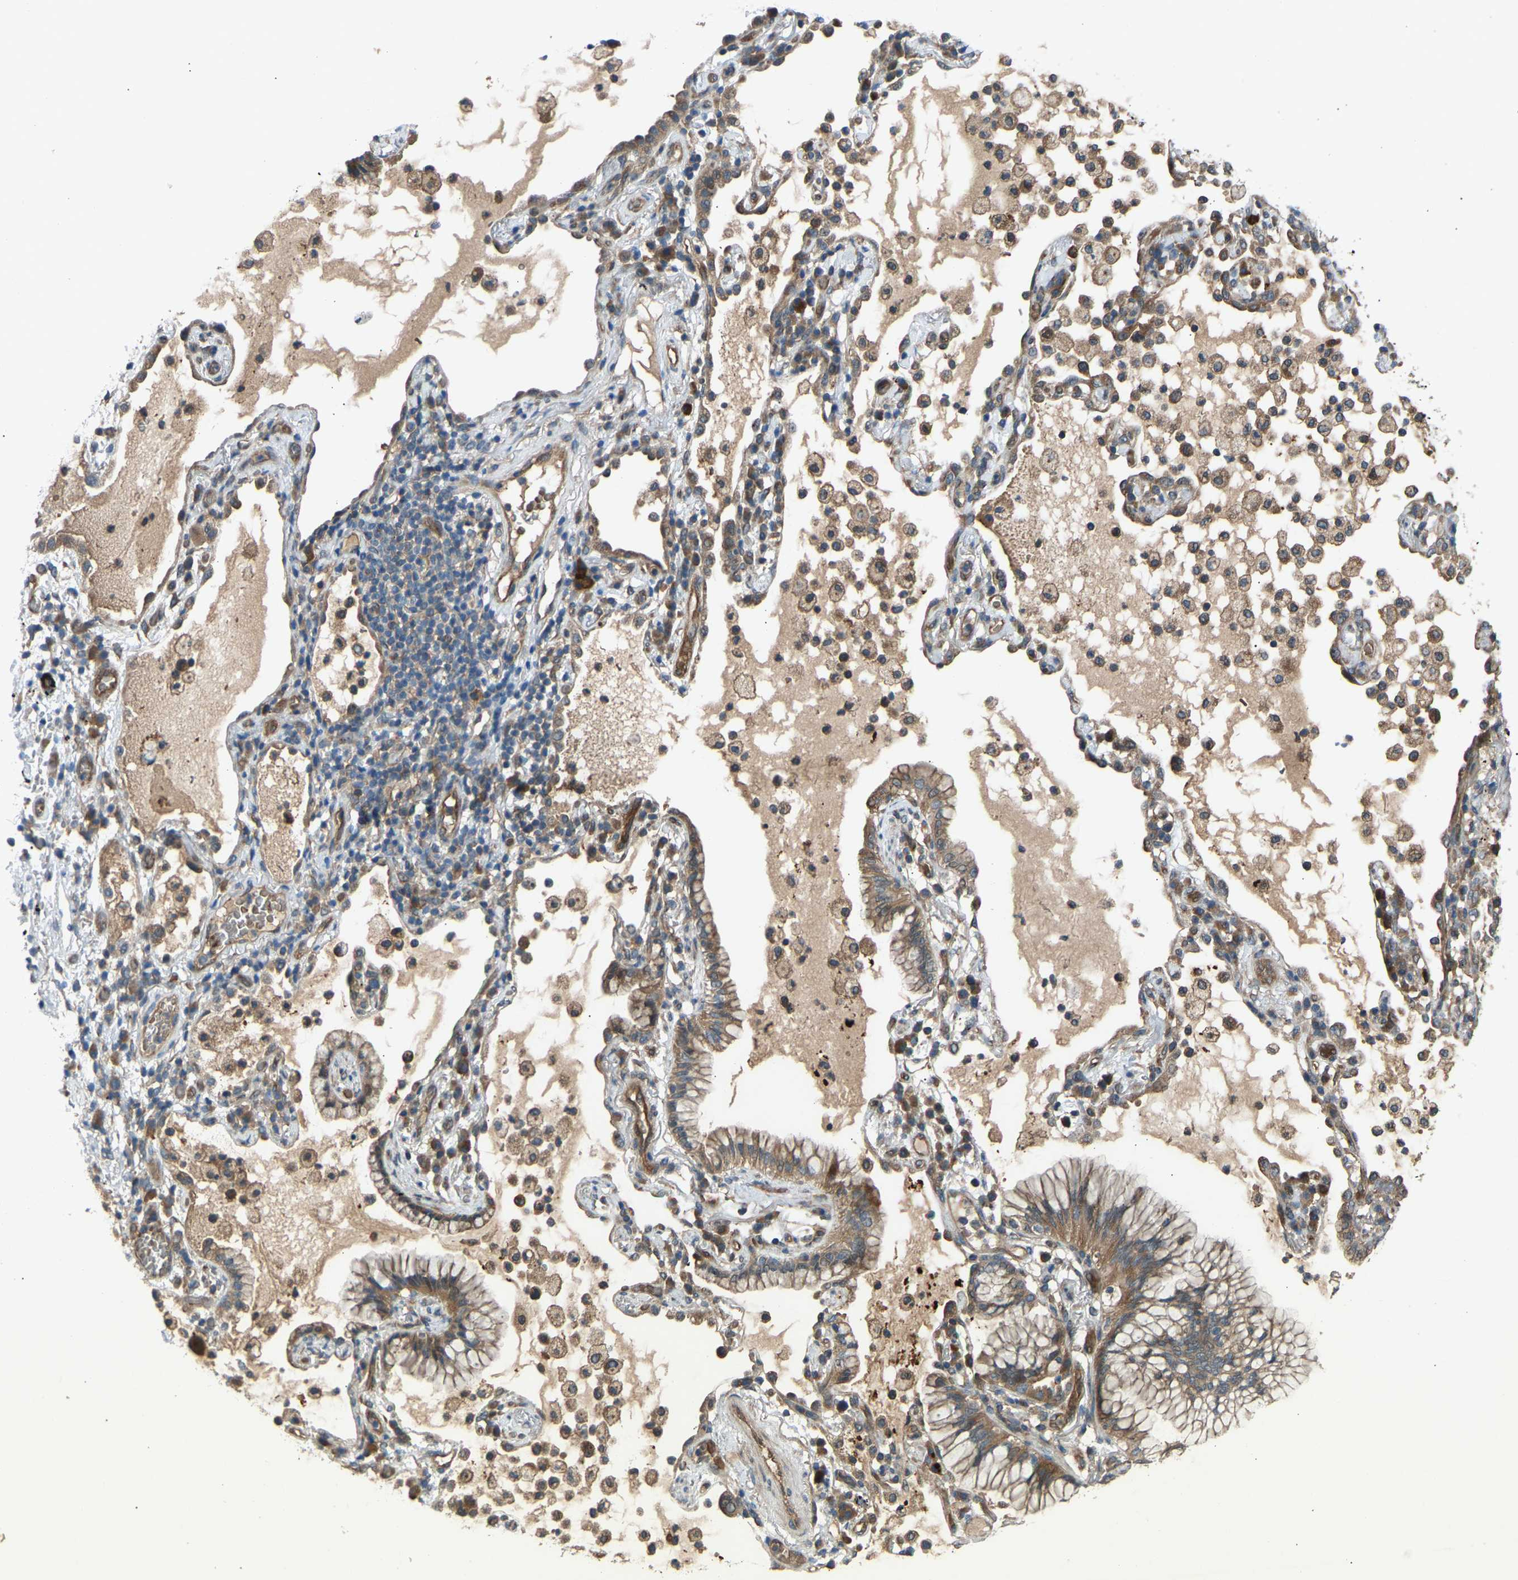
{"staining": {"intensity": "moderate", "quantity": ">75%", "location": "cytoplasmic/membranous"}, "tissue": "lung cancer", "cell_type": "Tumor cells", "image_type": "cancer", "snomed": [{"axis": "morphology", "description": "Adenocarcinoma, NOS"}, {"axis": "topography", "description": "Lung"}], "caption": "Tumor cells exhibit medium levels of moderate cytoplasmic/membranous staining in approximately >75% of cells in human lung cancer. (DAB (3,3'-diaminobenzidine) IHC, brown staining for protein, blue staining for nuclei).", "gene": "GAS2L1", "patient": {"sex": "female", "age": 70}}